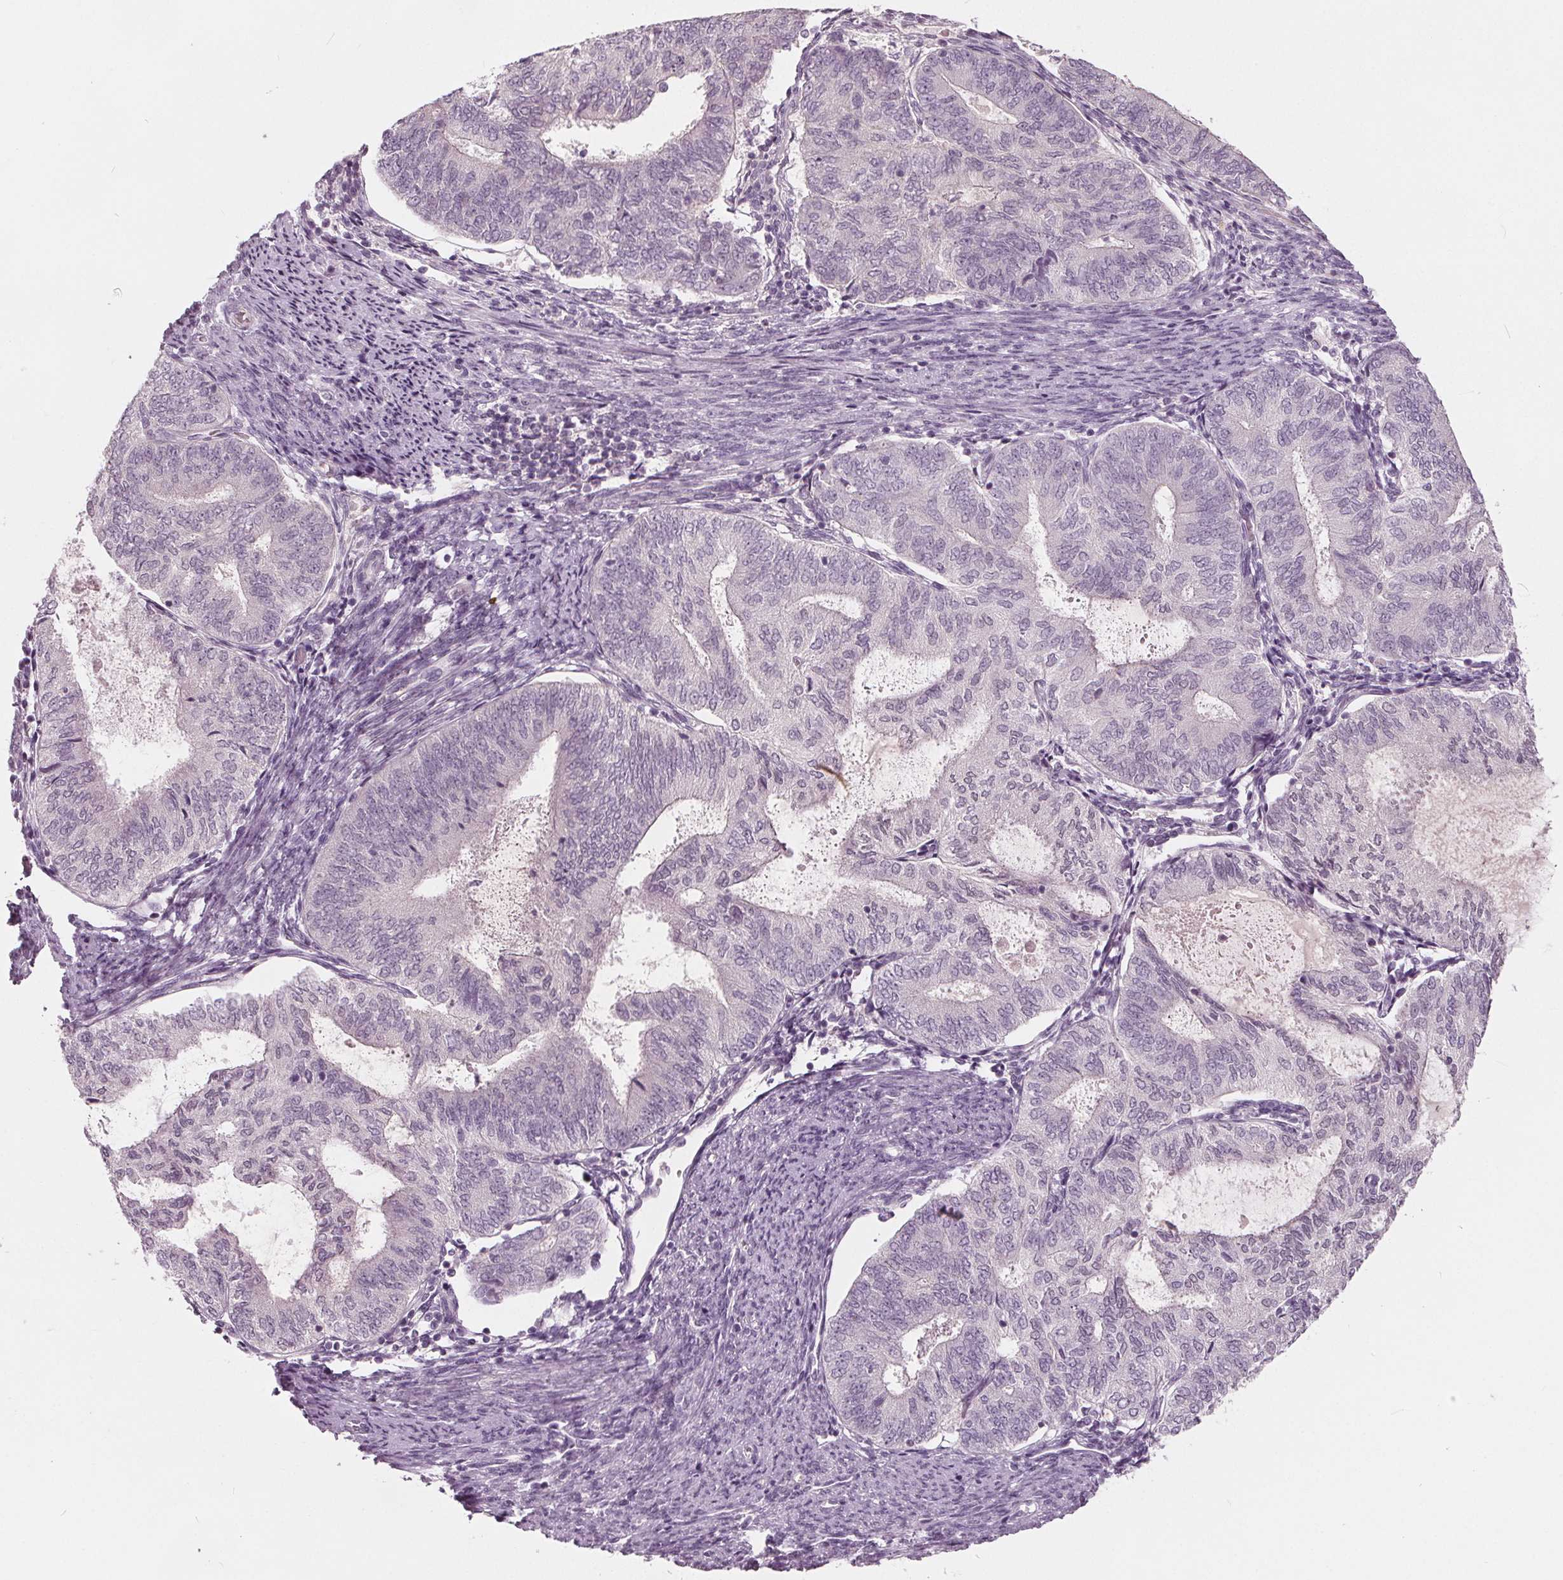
{"staining": {"intensity": "negative", "quantity": "none", "location": "none"}, "tissue": "endometrial cancer", "cell_type": "Tumor cells", "image_type": "cancer", "snomed": [{"axis": "morphology", "description": "Adenocarcinoma, NOS"}, {"axis": "topography", "description": "Endometrium"}], "caption": "Immunohistochemistry (IHC) photomicrograph of neoplastic tissue: human endometrial cancer (adenocarcinoma) stained with DAB demonstrates no significant protein positivity in tumor cells. (Immunohistochemistry (IHC), brightfield microscopy, high magnification).", "gene": "TKFC", "patient": {"sex": "female", "age": 65}}